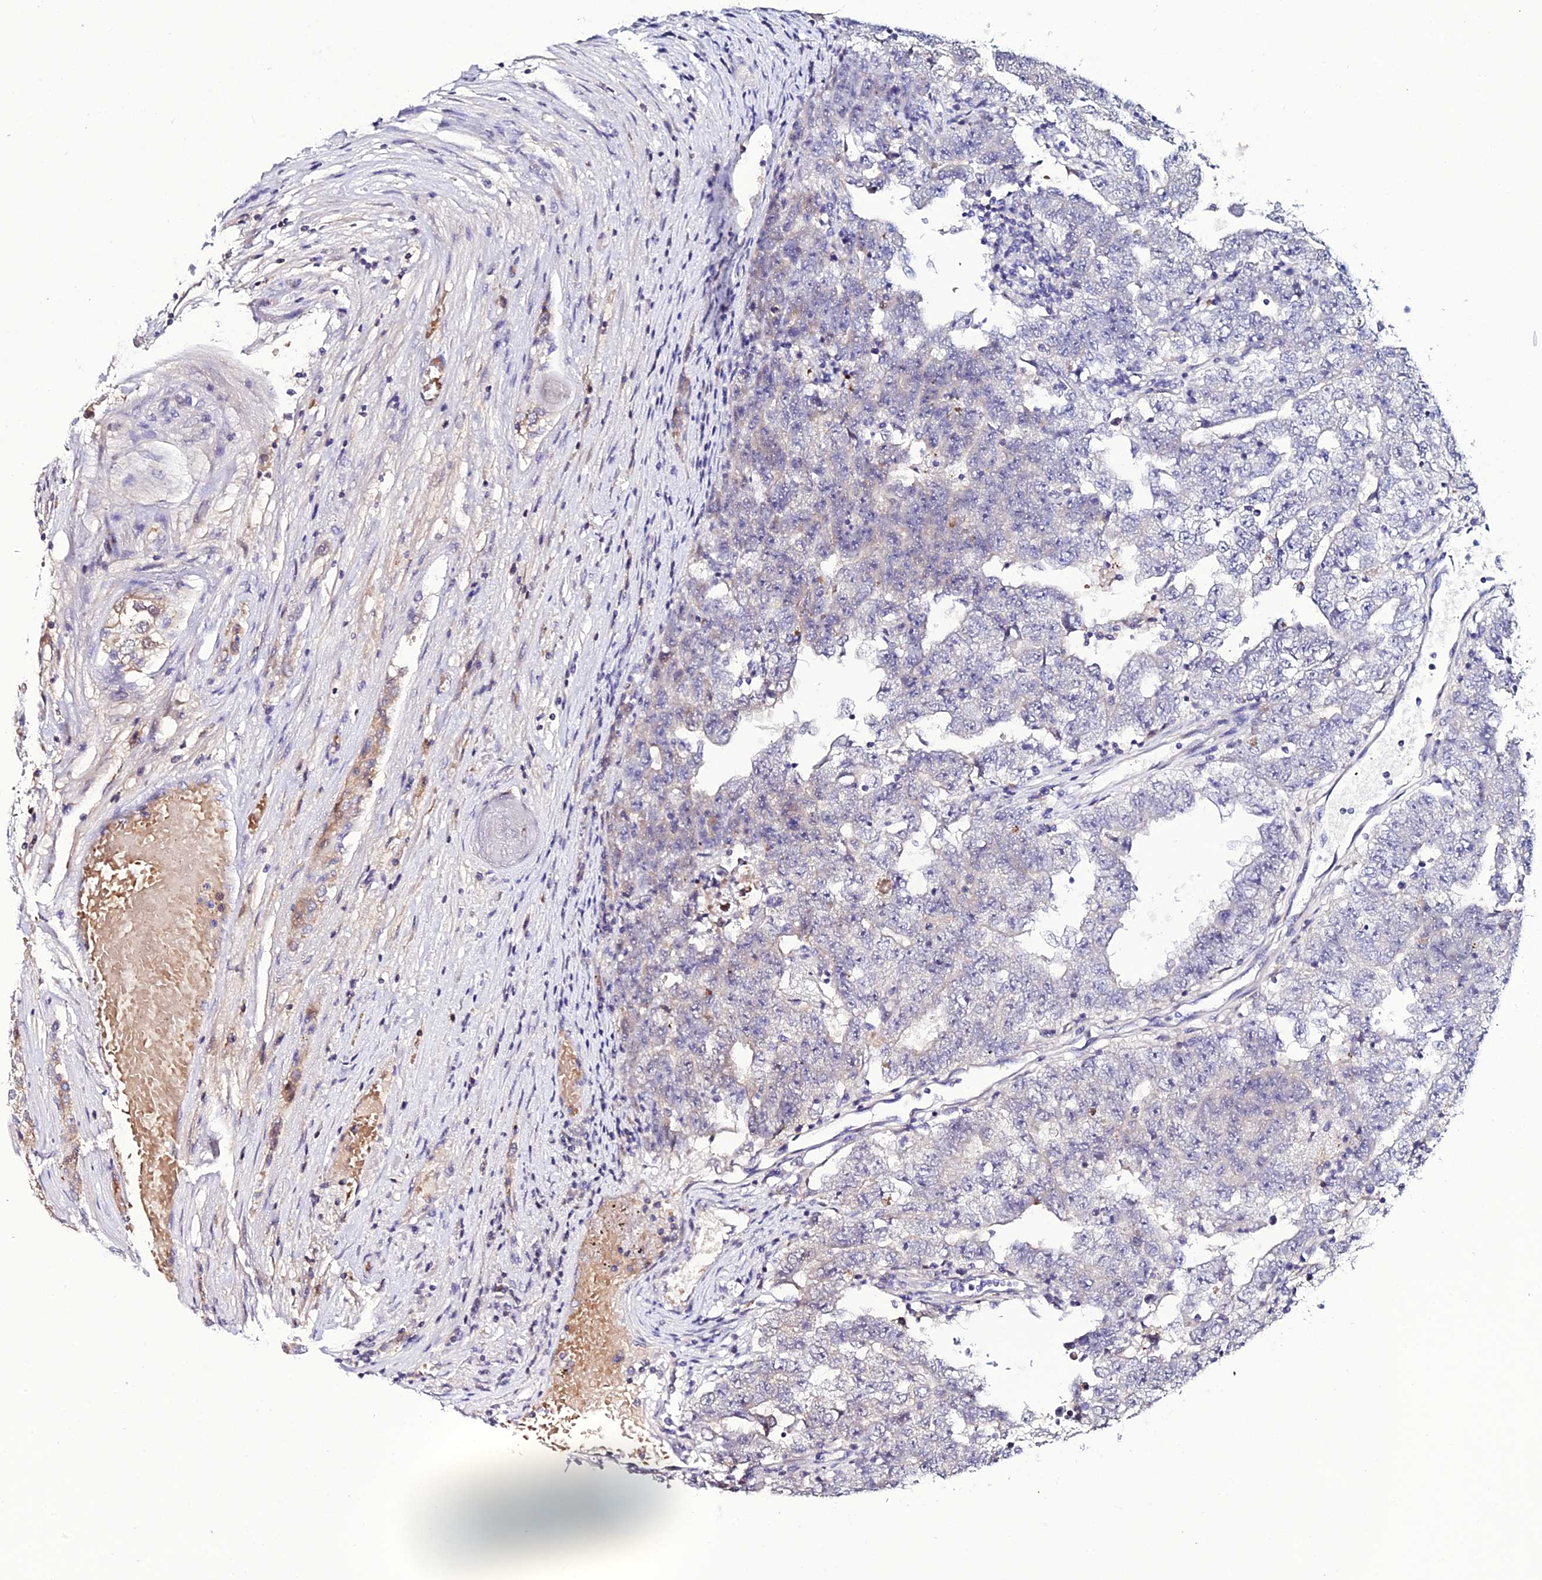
{"staining": {"intensity": "negative", "quantity": "none", "location": "none"}, "tissue": "testis cancer", "cell_type": "Tumor cells", "image_type": "cancer", "snomed": [{"axis": "morphology", "description": "Carcinoma, Embryonal, NOS"}, {"axis": "topography", "description": "Testis"}], "caption": "Histopathology image shows no significant protein positivity in tumor cells of testis embryonal carcinoma. (Immunohistochemistry, brightfield microscopy, high magnification).", "gene": "DEFB132", "patient": {"sex": "male", "age": 25}}